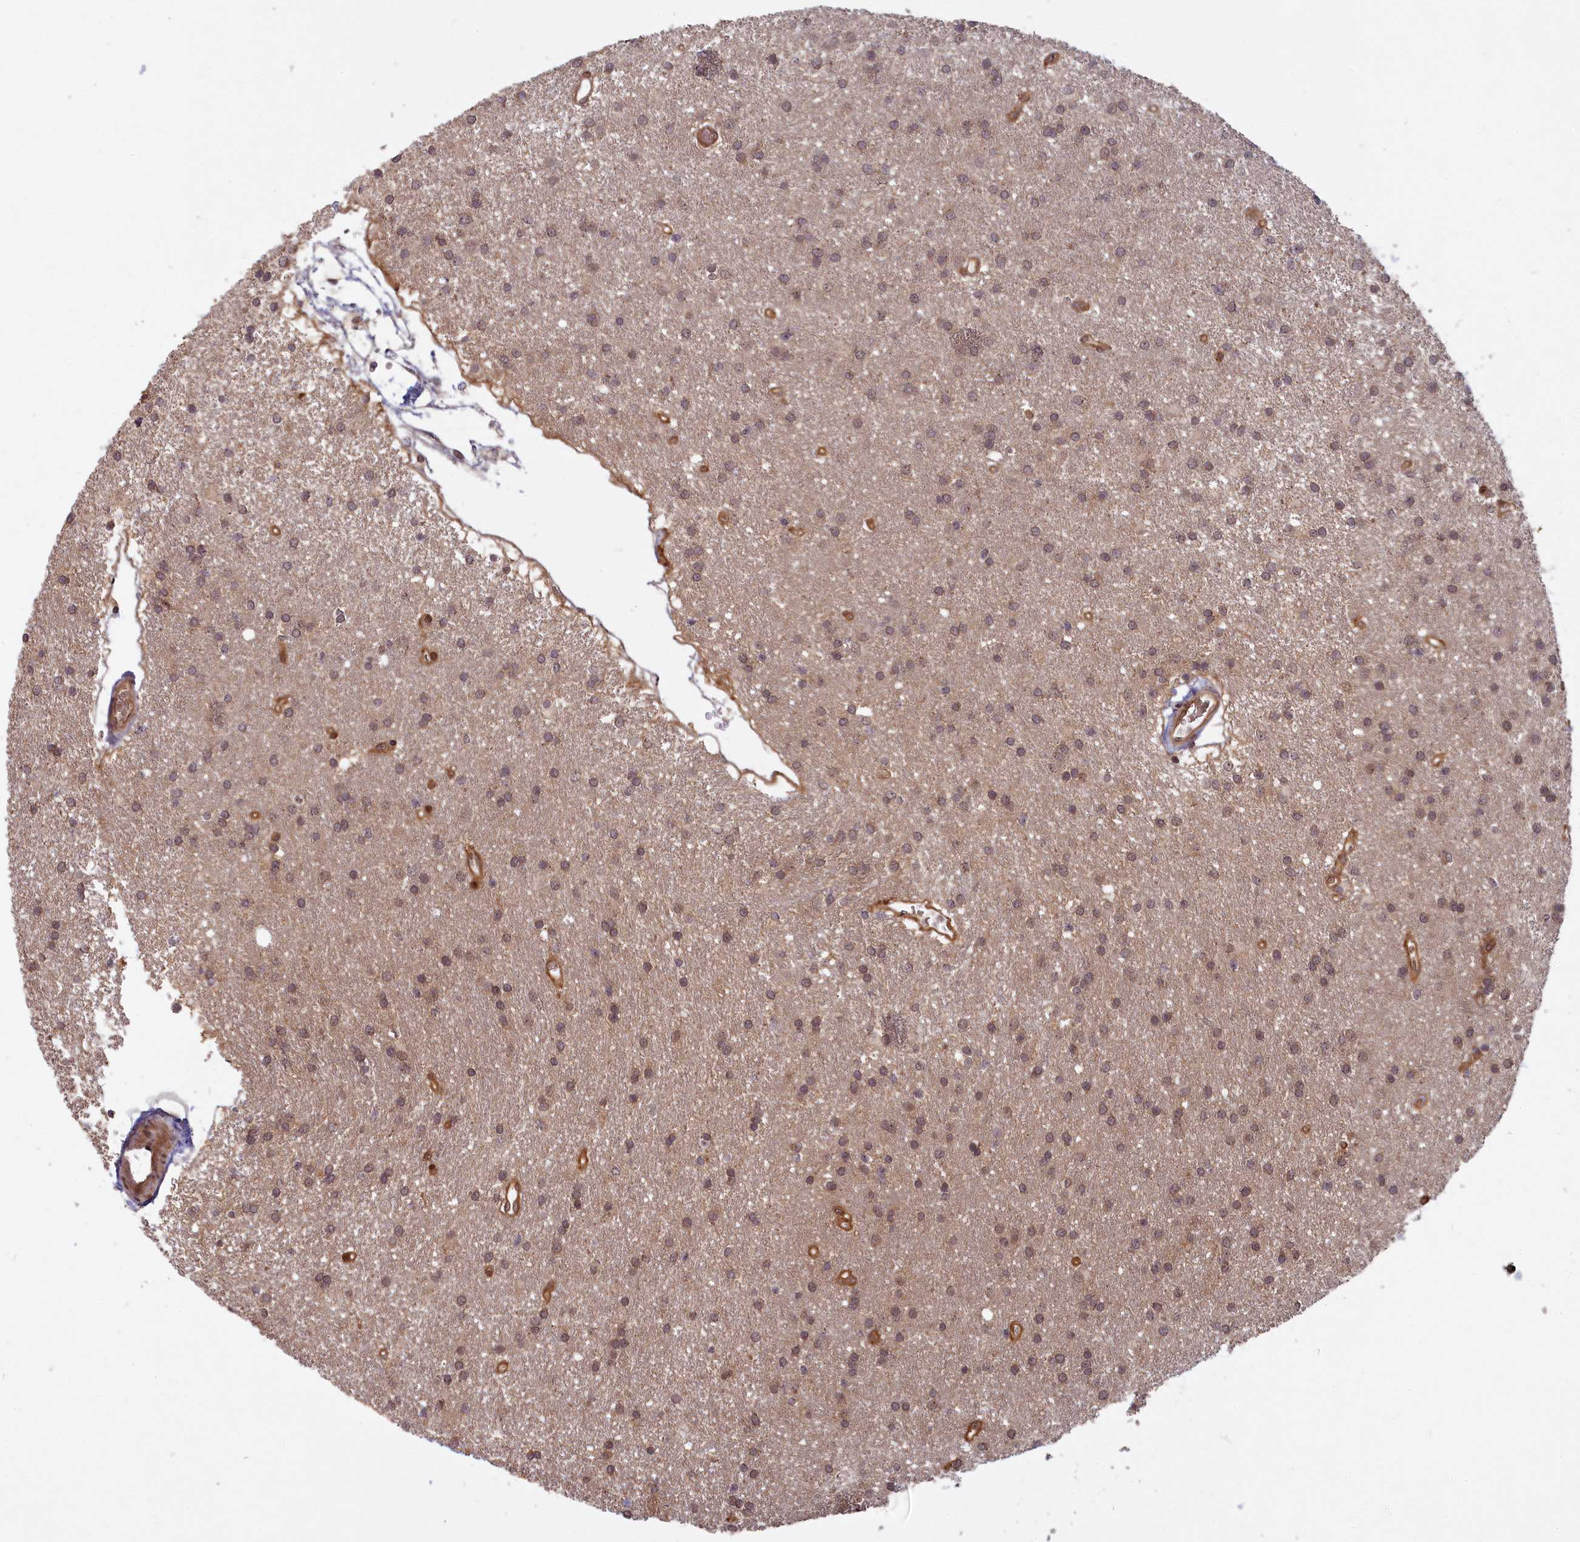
{"staining": {"intensity": "weak", "quantity": "25%-75%", "location": "nuclear"}, "tissue": "glioma", "cell_type": "Tumor cells", "image_type": "cancer", "snomed": [{"axis": "morphology", "description": "Glioma, malignant, High grade"}, {"axis": "topography", "description": "Brain"}], "caption": "Immunohistochemical staining of human malignant glioma (high-grade) reveals weak nuclear protein positivity in approximately 25%-75% of tumor cells. (brown staining indicates protein expression, while blue staining denotes nuclei).", "gene": "SNRK", "patient": {"sex": "male", "age": 77}}